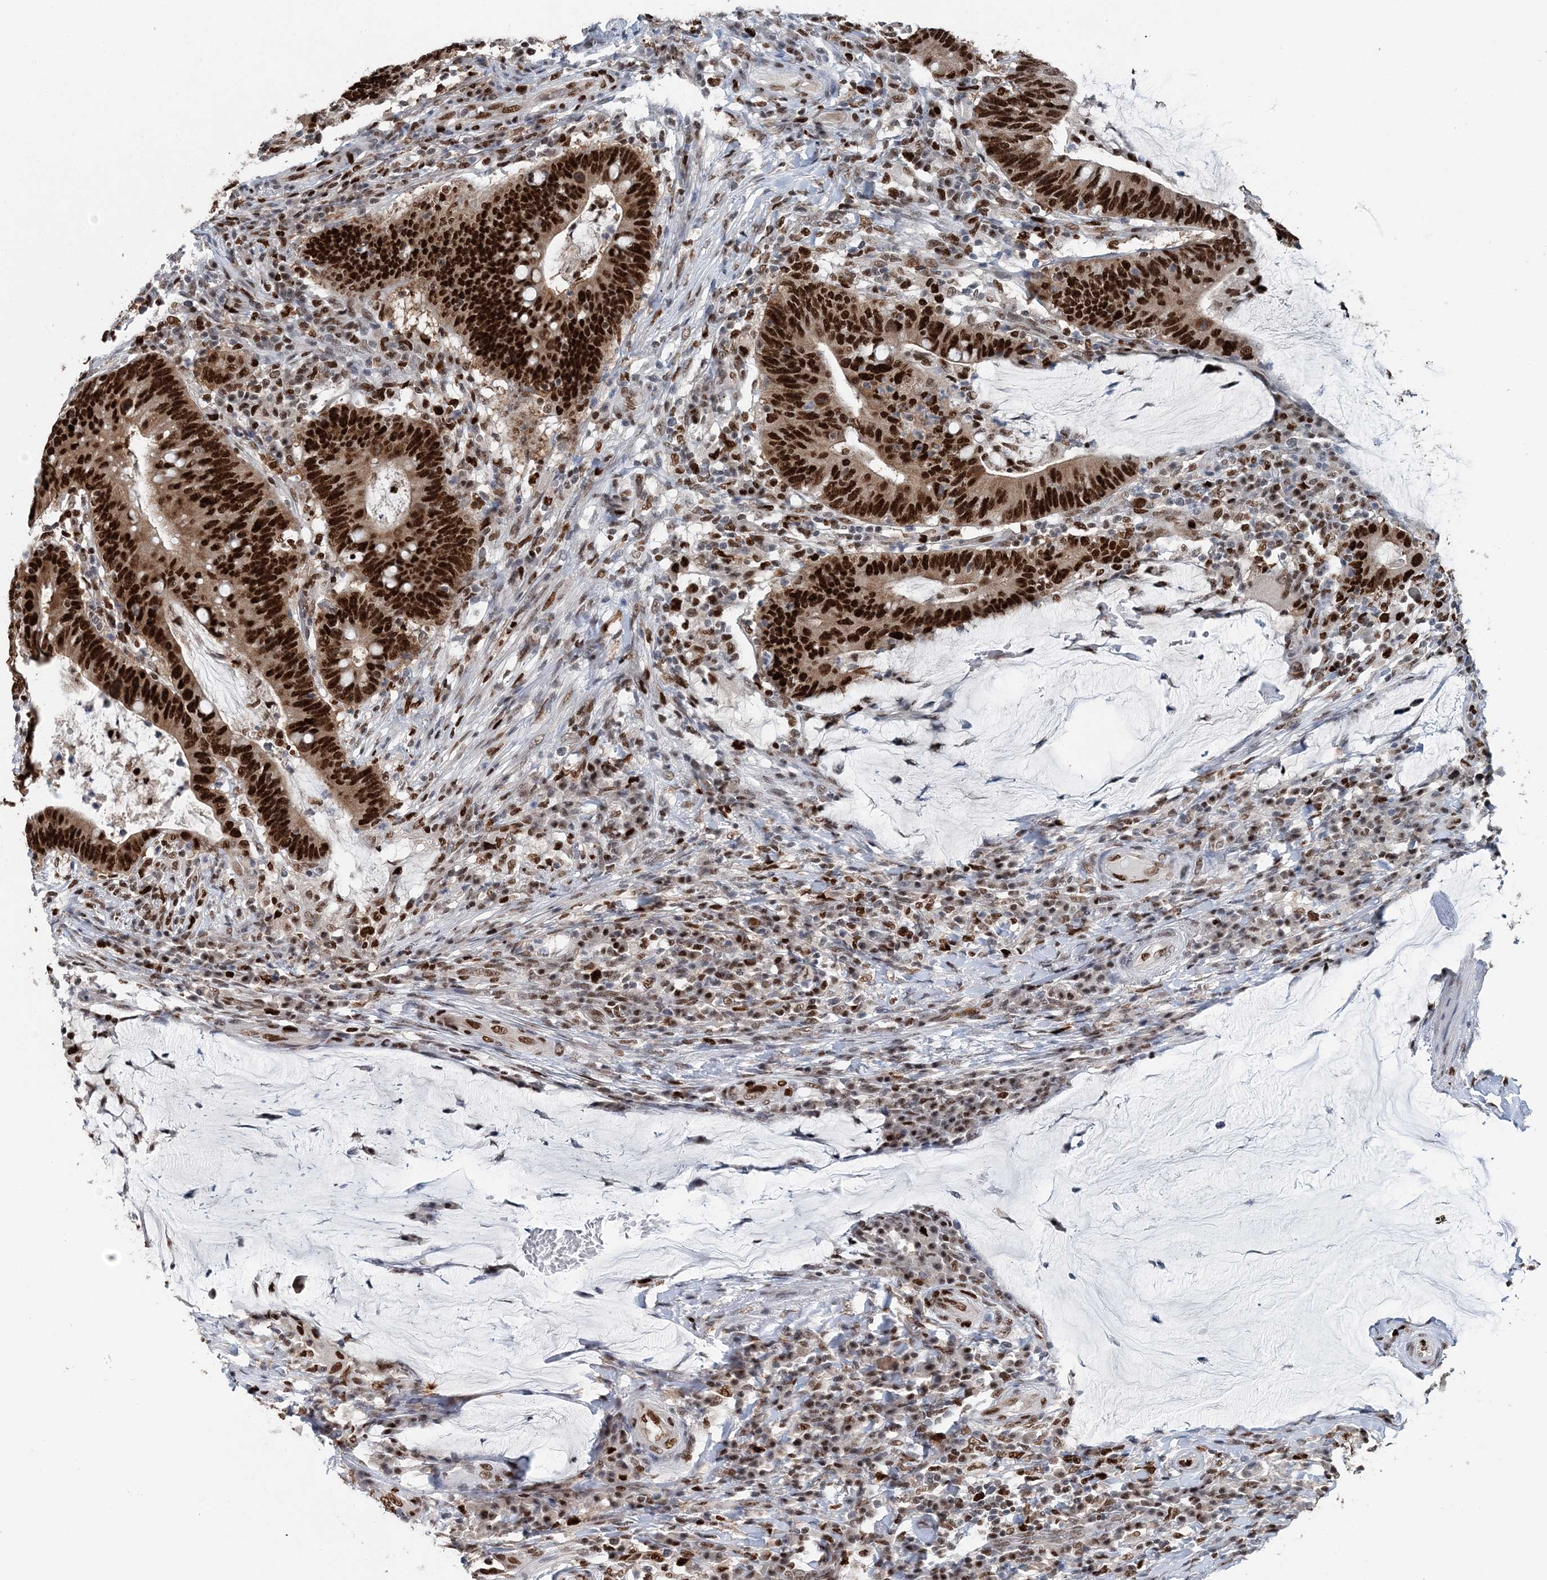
{"staining": {"intensity": "strong", "quantity": ">75%", "location": "nuclear"}, "tissue": "colorectal cancer", "cell_type": "Tumor cells", "image_type": "cancer", "snomed": [{"axis": "morphology", "description": "Normal tissue, NOS"}, {"axis": "morphology", "description": "Adenocarcinoma, NOS"}, {"axis": "topography", "description": "Colon"}], "caption": "Immunohistochemistry staining of colorectal cancer, which shows high levels of strong nuclear positivity in approximately >75% of tumor cells indicating strong nuclear protein positivity. The staining was performed using DAB (brown) for protein detection and nuclei were counterstained in hematoxylin (blue).", "gene": "HAT1", "patient": {"sex": "female", "age": 66}}